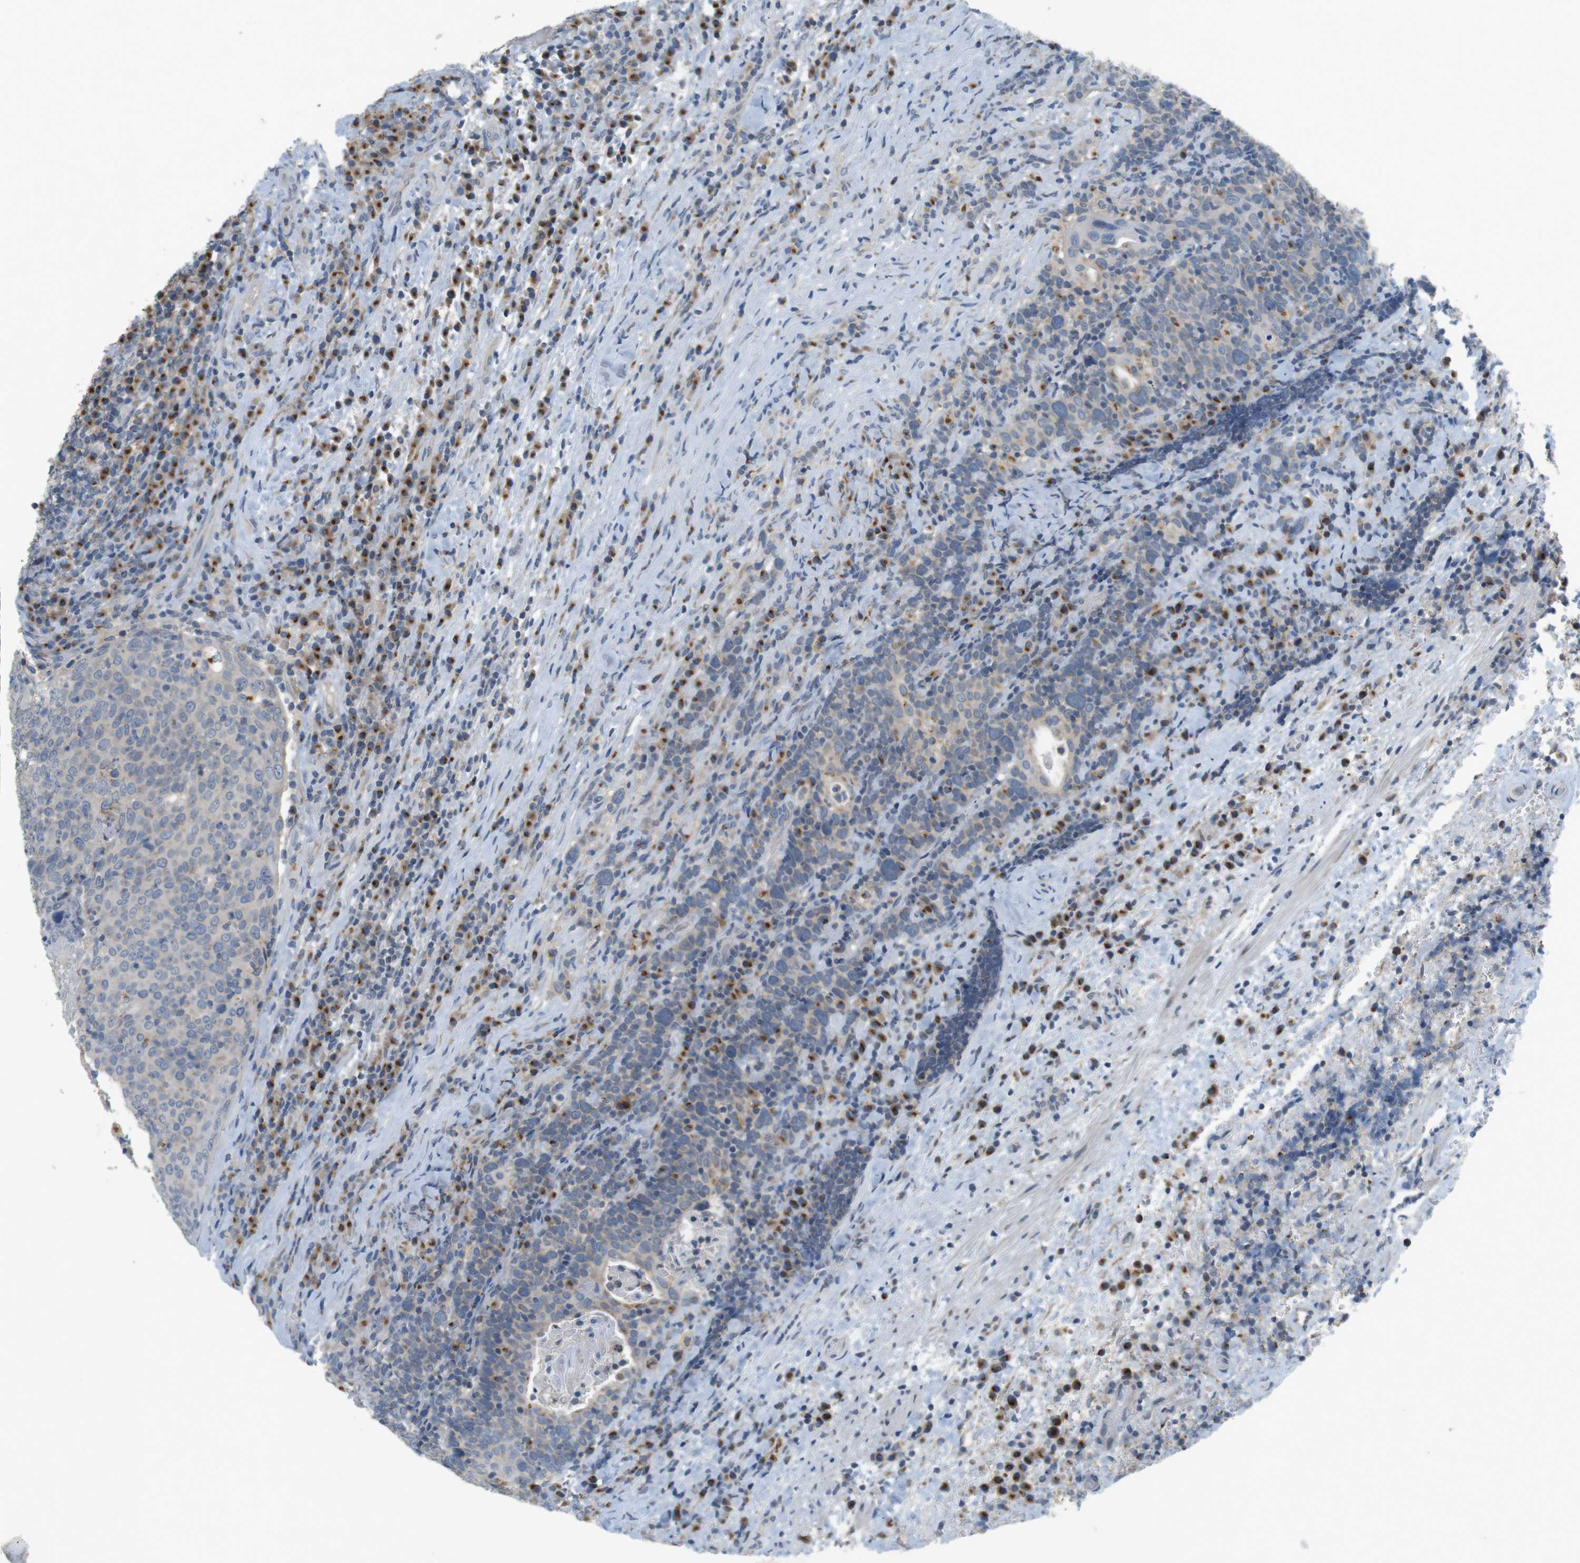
{"staining": {"intensity": "weak", "quantity": "<25%", "location": "cytoplasmic/membranous"}, "tissue": "head and neck cancer", "cell_type": "Tumor cells", "image_type": "cancer", "snomed": [{"axis": "morphology", "description": "Squamous cell carcinoma, NOS"}, {"axis": "morphology", "description": "Squamous cell carcinoma, metastatic, NOS"}, {"axis": "topography", "description": "Lymph node"}, {"axis": "topography", "description": "Head-Neck"}], "caption": "A high-resolution image shows immunohistochemistry staining of metastatic squamous cell carcinoma (head and neck), which exhibits no significant staining in tumor cells.", "gene": "YIPF3", "patient": {"sex": "male", "age": 62}}